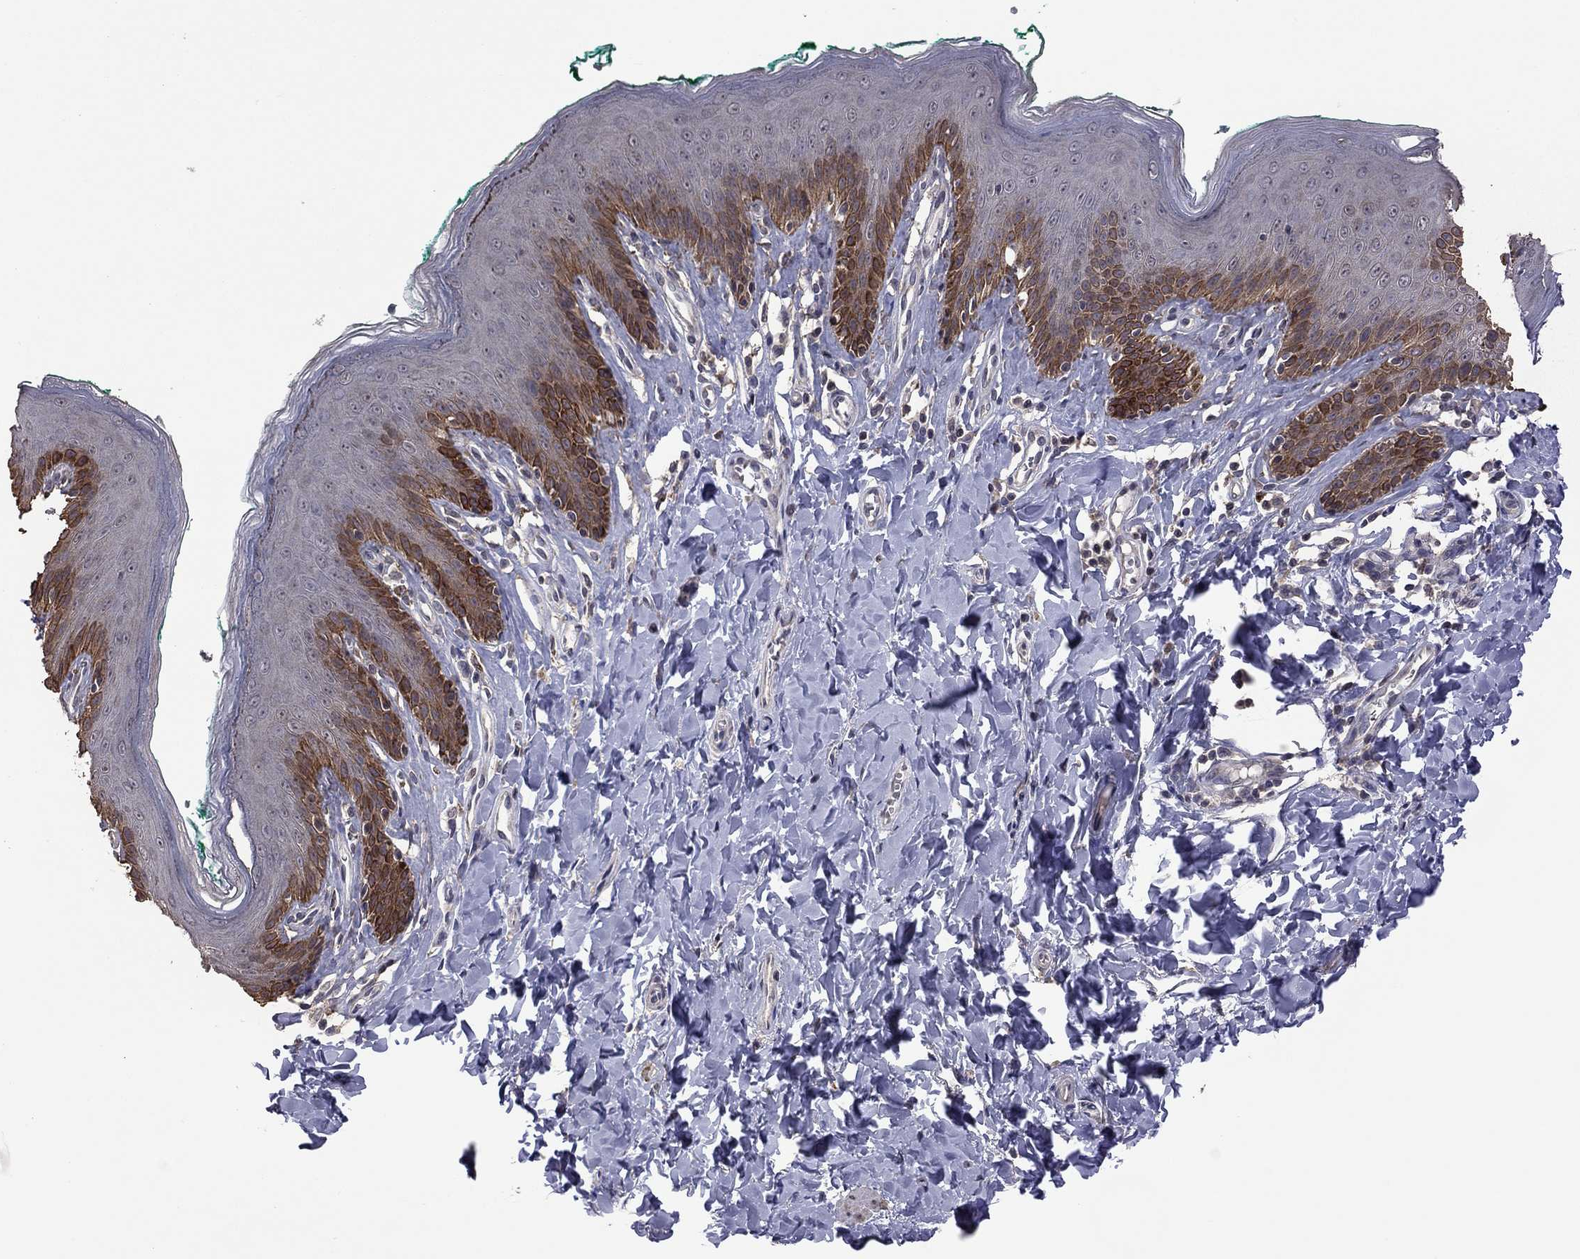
{"staining": {"intensity": "strong", "quantity": "25%-75%", "location": "cytoplasmic/membranous"}, "tissue": "skin", "cell_type": "Epidermal cells", "image_type": "normal", "snomed": [{"axis": "morphology", "description": "Normal tissue, NOS"}, {"axis": "topography", "description": "Vulva"}], "caption": "The photomicrograph exhibits immunohistochemical staining of unremarkable skin. There is strong cytoplasmic/membranous expression is identified in approximately 25%-75% of epidermal cells.", "gene": "TSNARE1", "patient": {"sex": "female", "age": 66}}